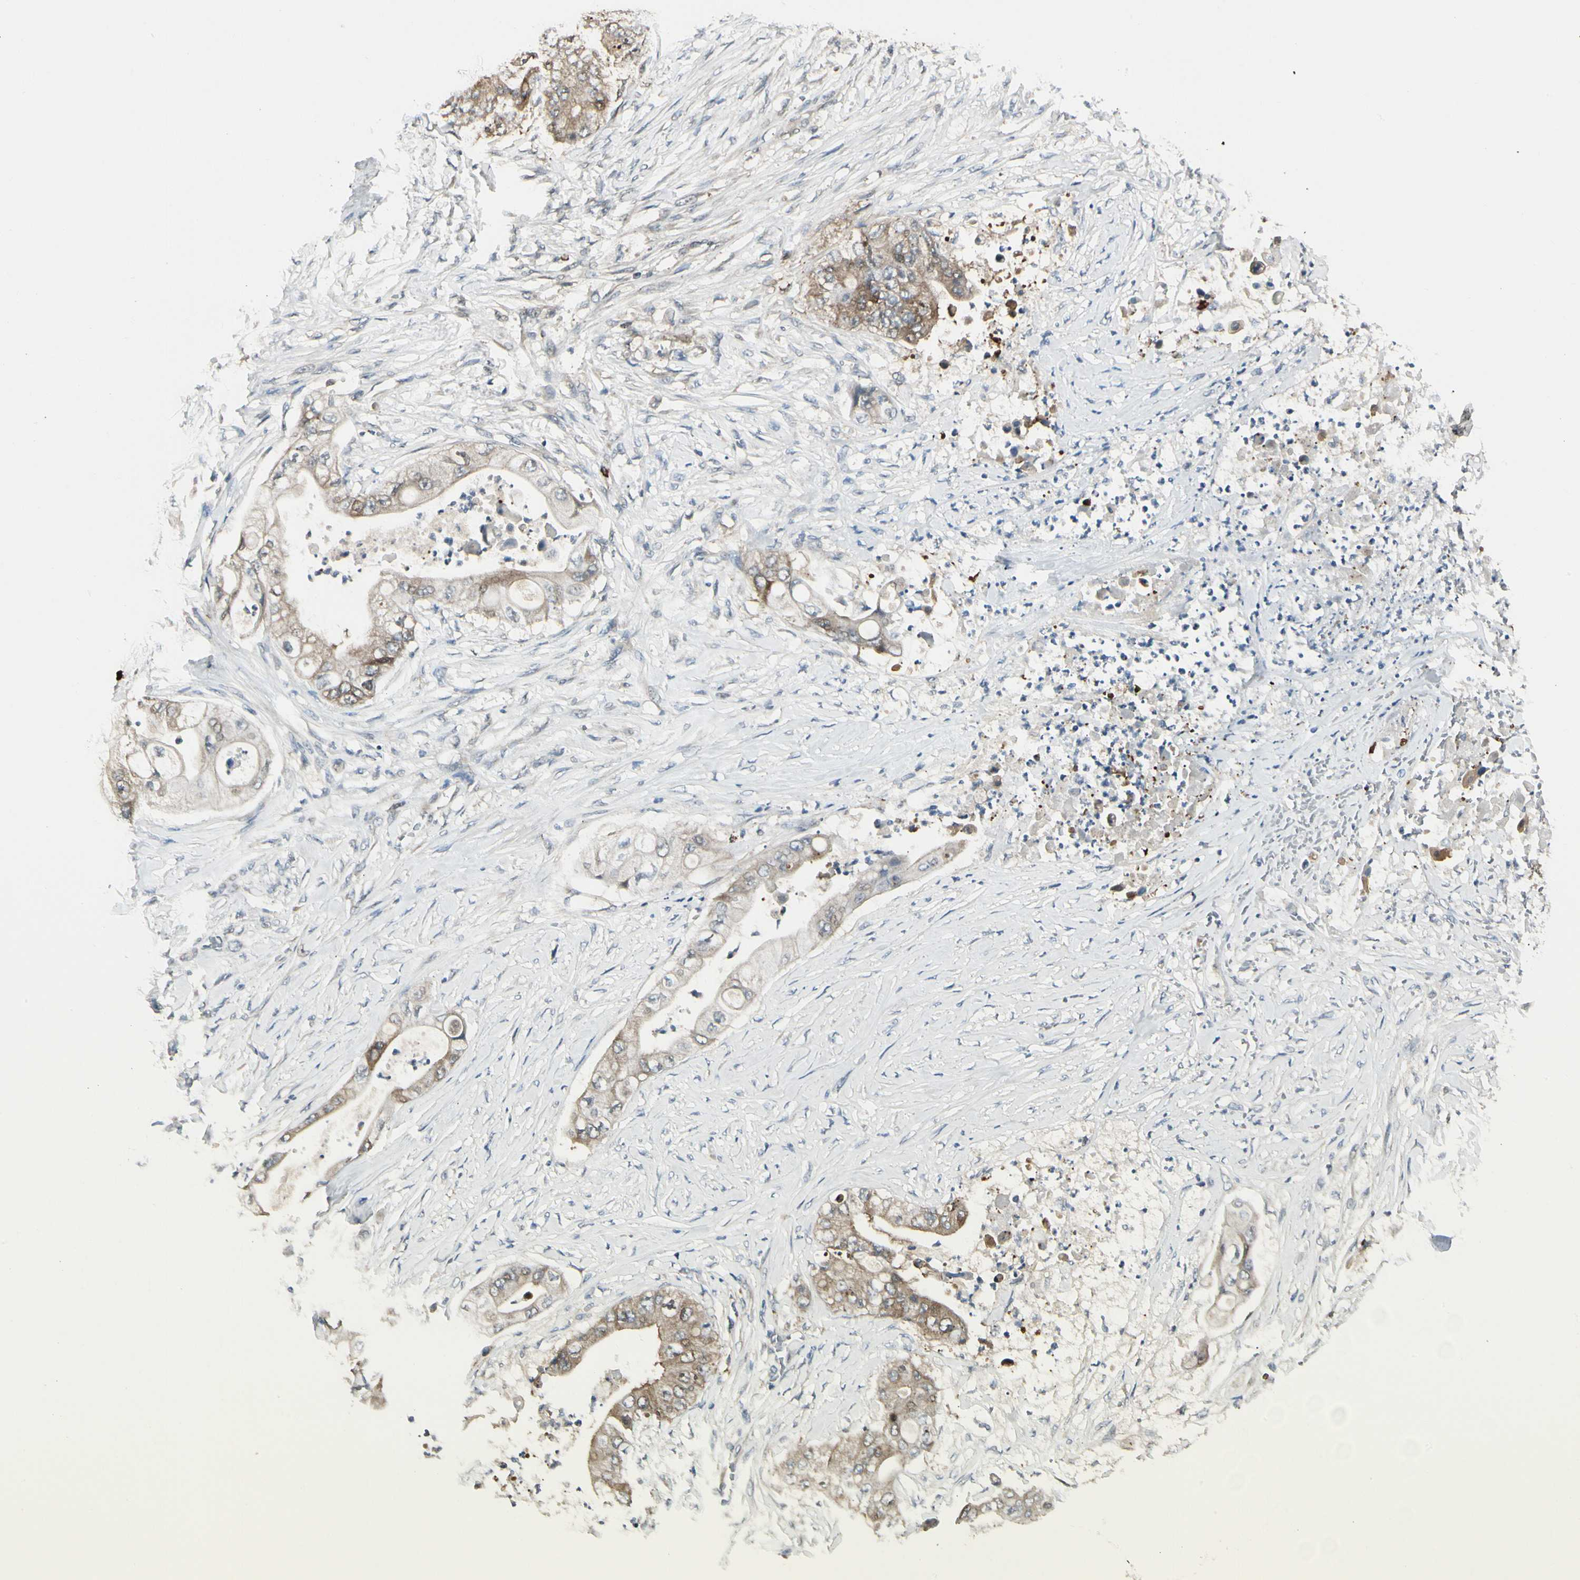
{"staining": {"intensity": "moderate", "quantity": ">75%", "location": "cytoplasmic/membranous"}, "tissue": "stomach cancer", "cell_type": "Tumor cells", "image_type": "cancer", "snomed": [{"axis": "morphology", "description": "Adenocarcinoma, NOS"}, {"axis": "topography", "description": "Stomach"}], "caption": "An IHC photomicrograph of neoplastic tissue is shown. Protein staining in brown labels moderate cytoplasmic/membranous positivity in stomach cancer within tumor cells.", "gene": "EVC", "patient": {"sex": "female", "age": 73}}